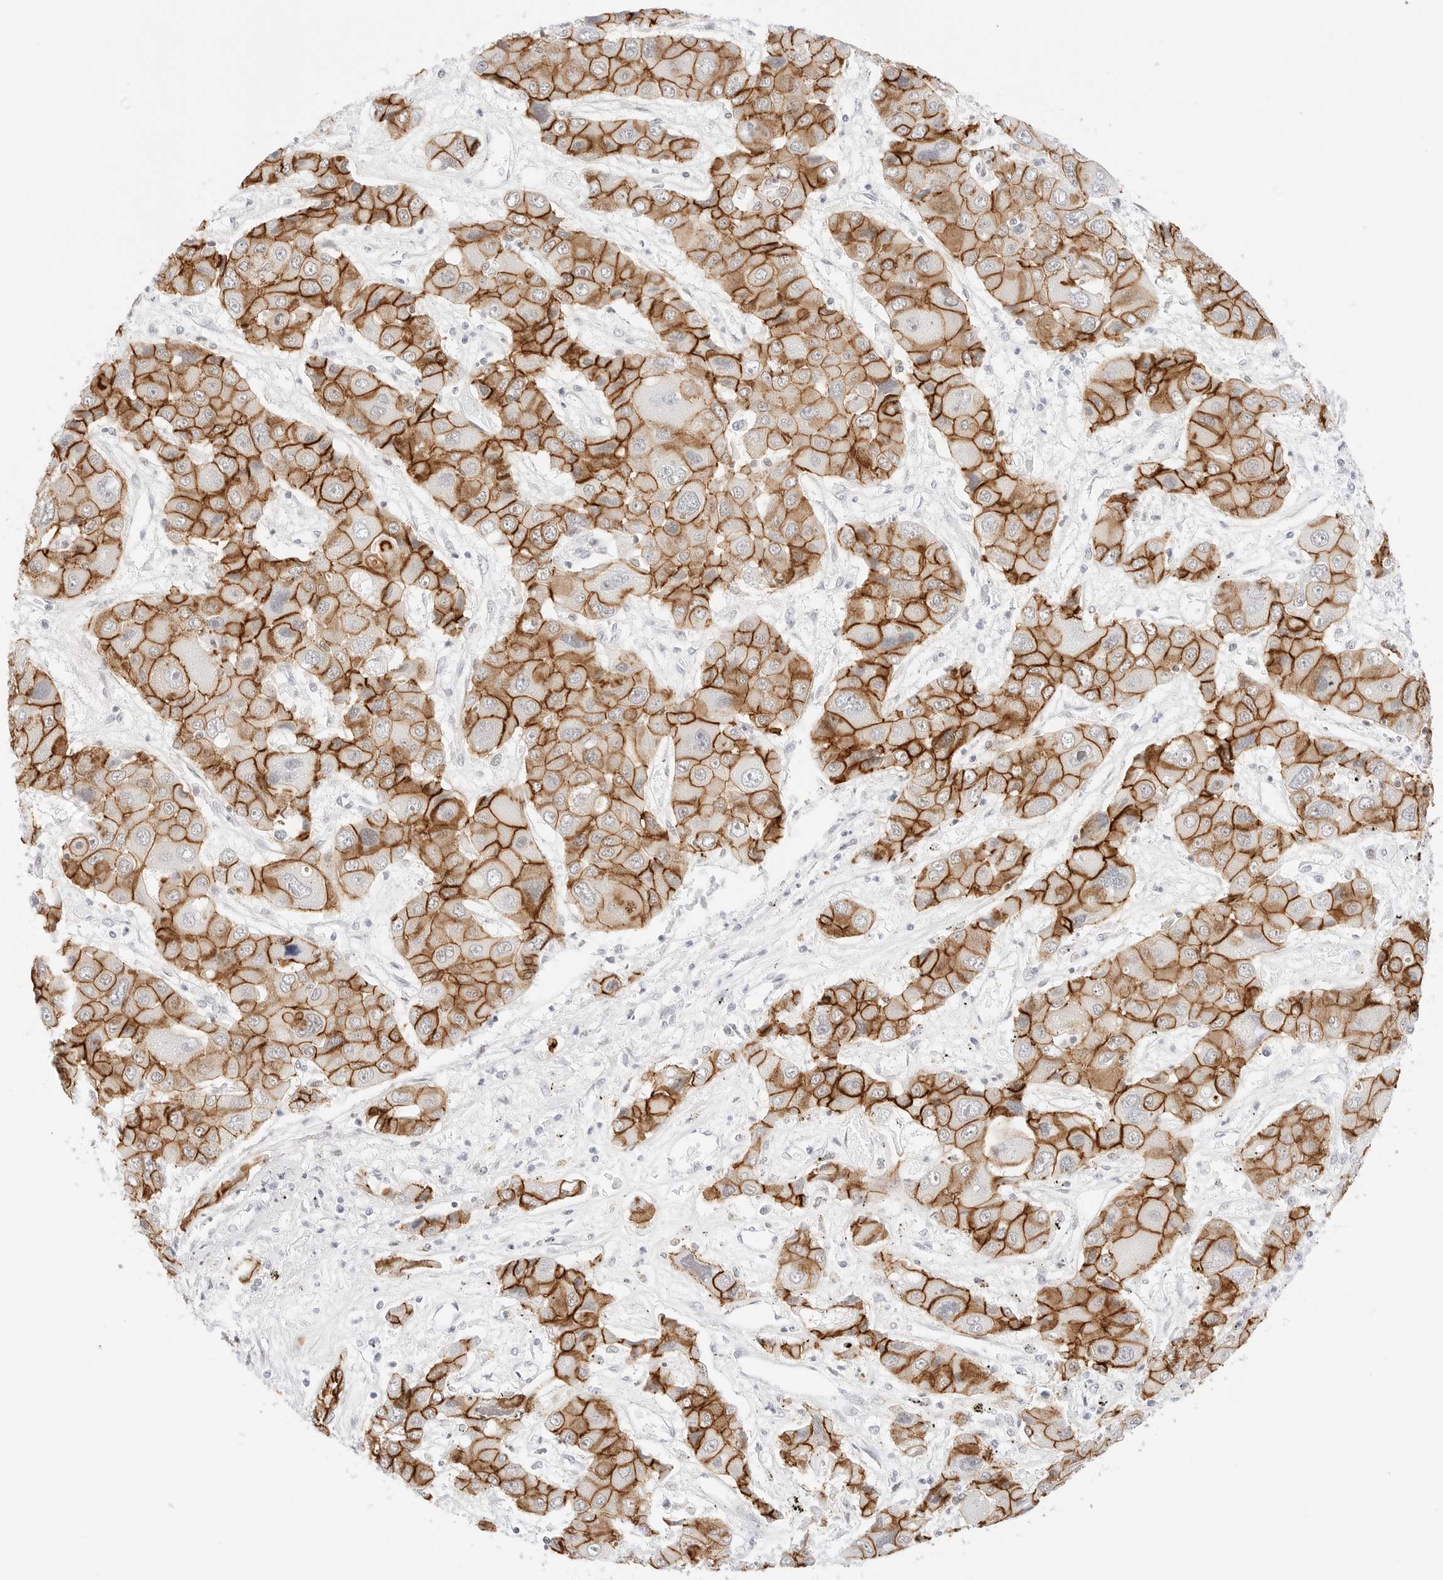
{"staining": {"intensity": "strong", "quantity": ">75%", "location": "cytoplasmic/membranous"}, "tissue": "liver cancer", "cell_type": "Tumor cells", "image_type": "cancer", "snomed": [{"axis": "morphology", "description": "Cholangiocarcinoma"}, {"axis": "topography", "description": "Liver"}], "caption": "A histopathology image of liver cancer stained for a protein reveals strong cytoplasmic/membranous brown staining in tumor cells.", "gene": "CDH1", "patient": {"sex": "male", "age": 67}}